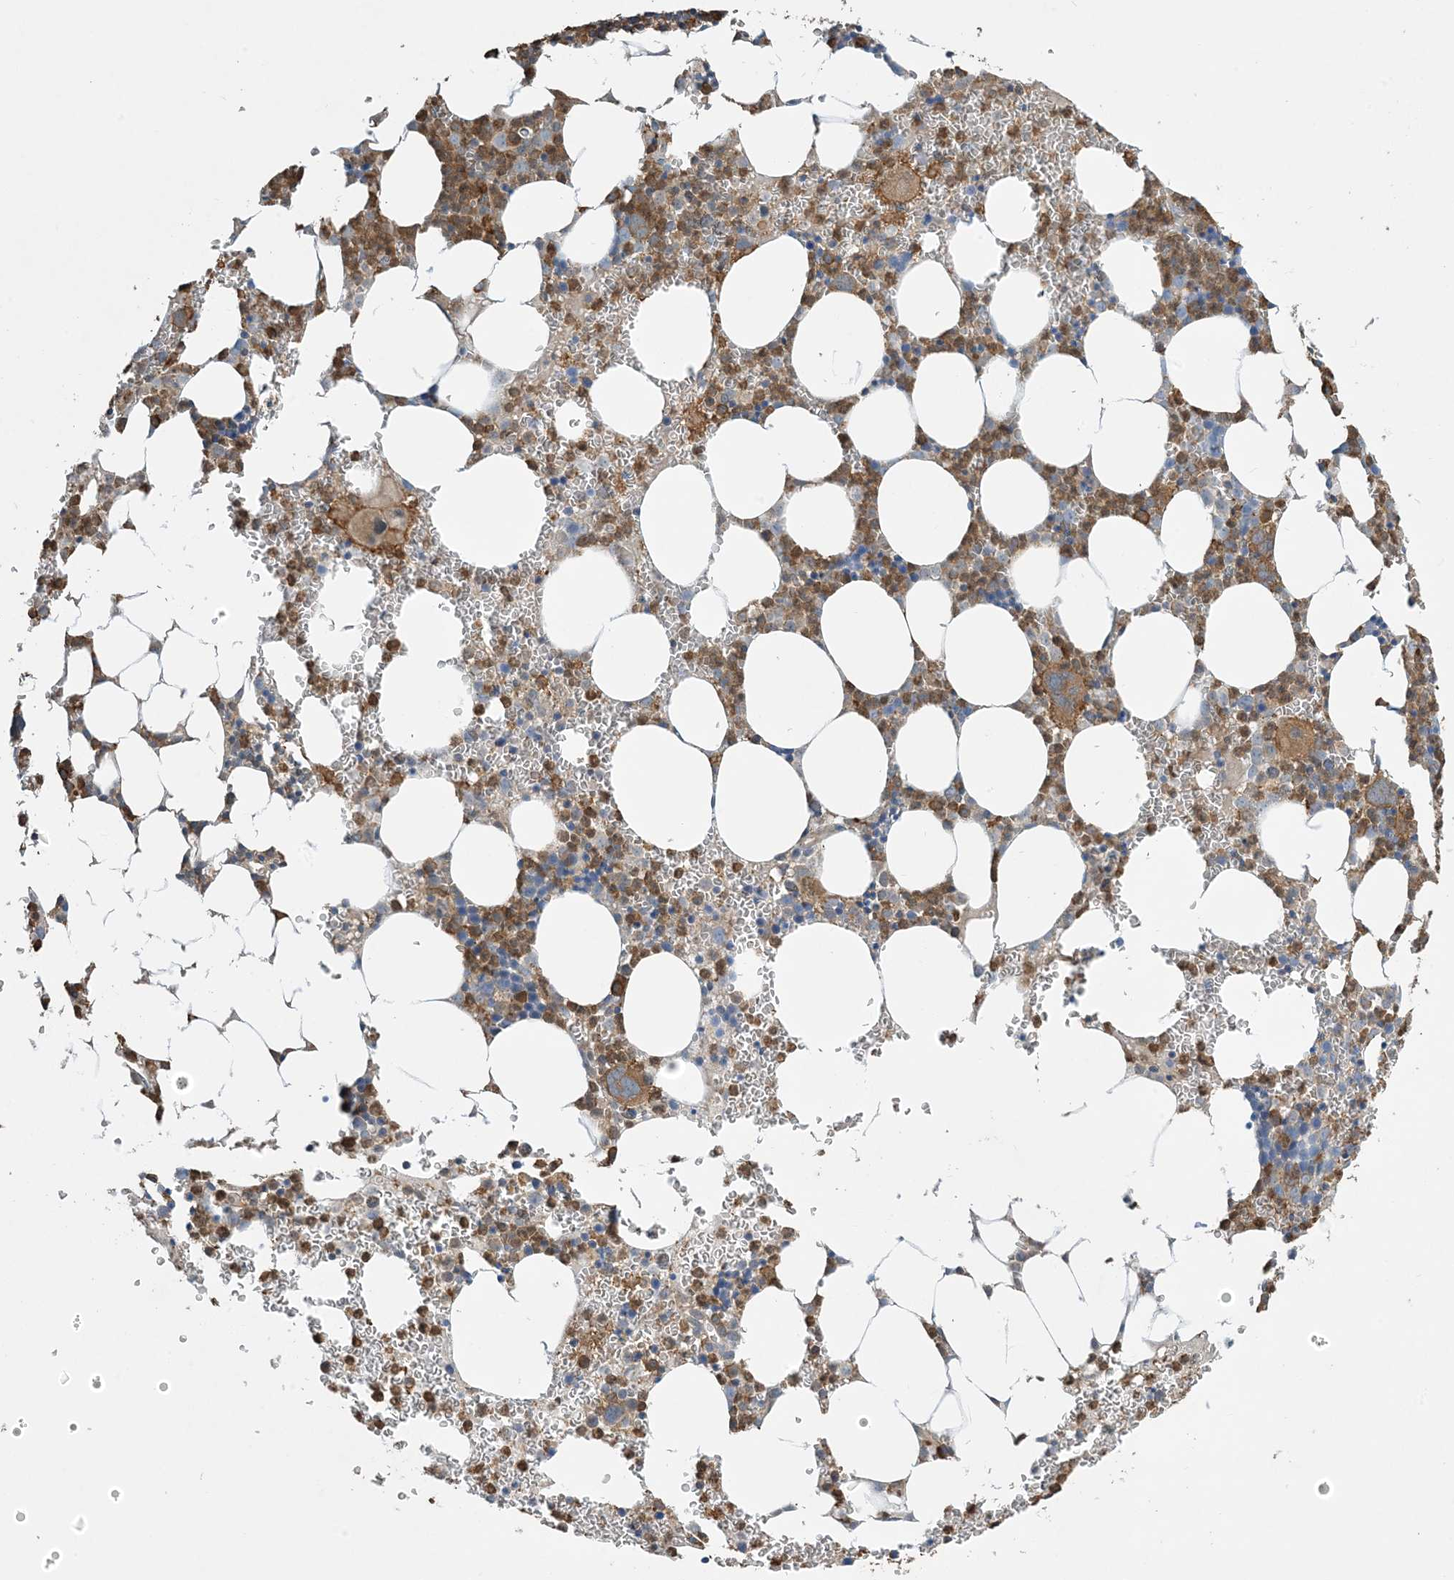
{"staining": {"intensity": "strong", "quantity": "25%-75%", "location": "cytoplasmic/membranous"}, "tissue": "bone marrow", "cell_type": "Hematopoietic cells", "image_type": "normal", "snomed": [{"axis": "morphology", "description": "Normal tissue, NOS"}, {"axis": "topography", "description": "Bone marrow"}], "caption": "Hematopoietic cells display high levels of strong cytoplasmic/membranous staining in about 25%-75% of cells in normal bone marrow.", "gene": "TMSB4X", "patient": {"sex": "female", "age": 78}}